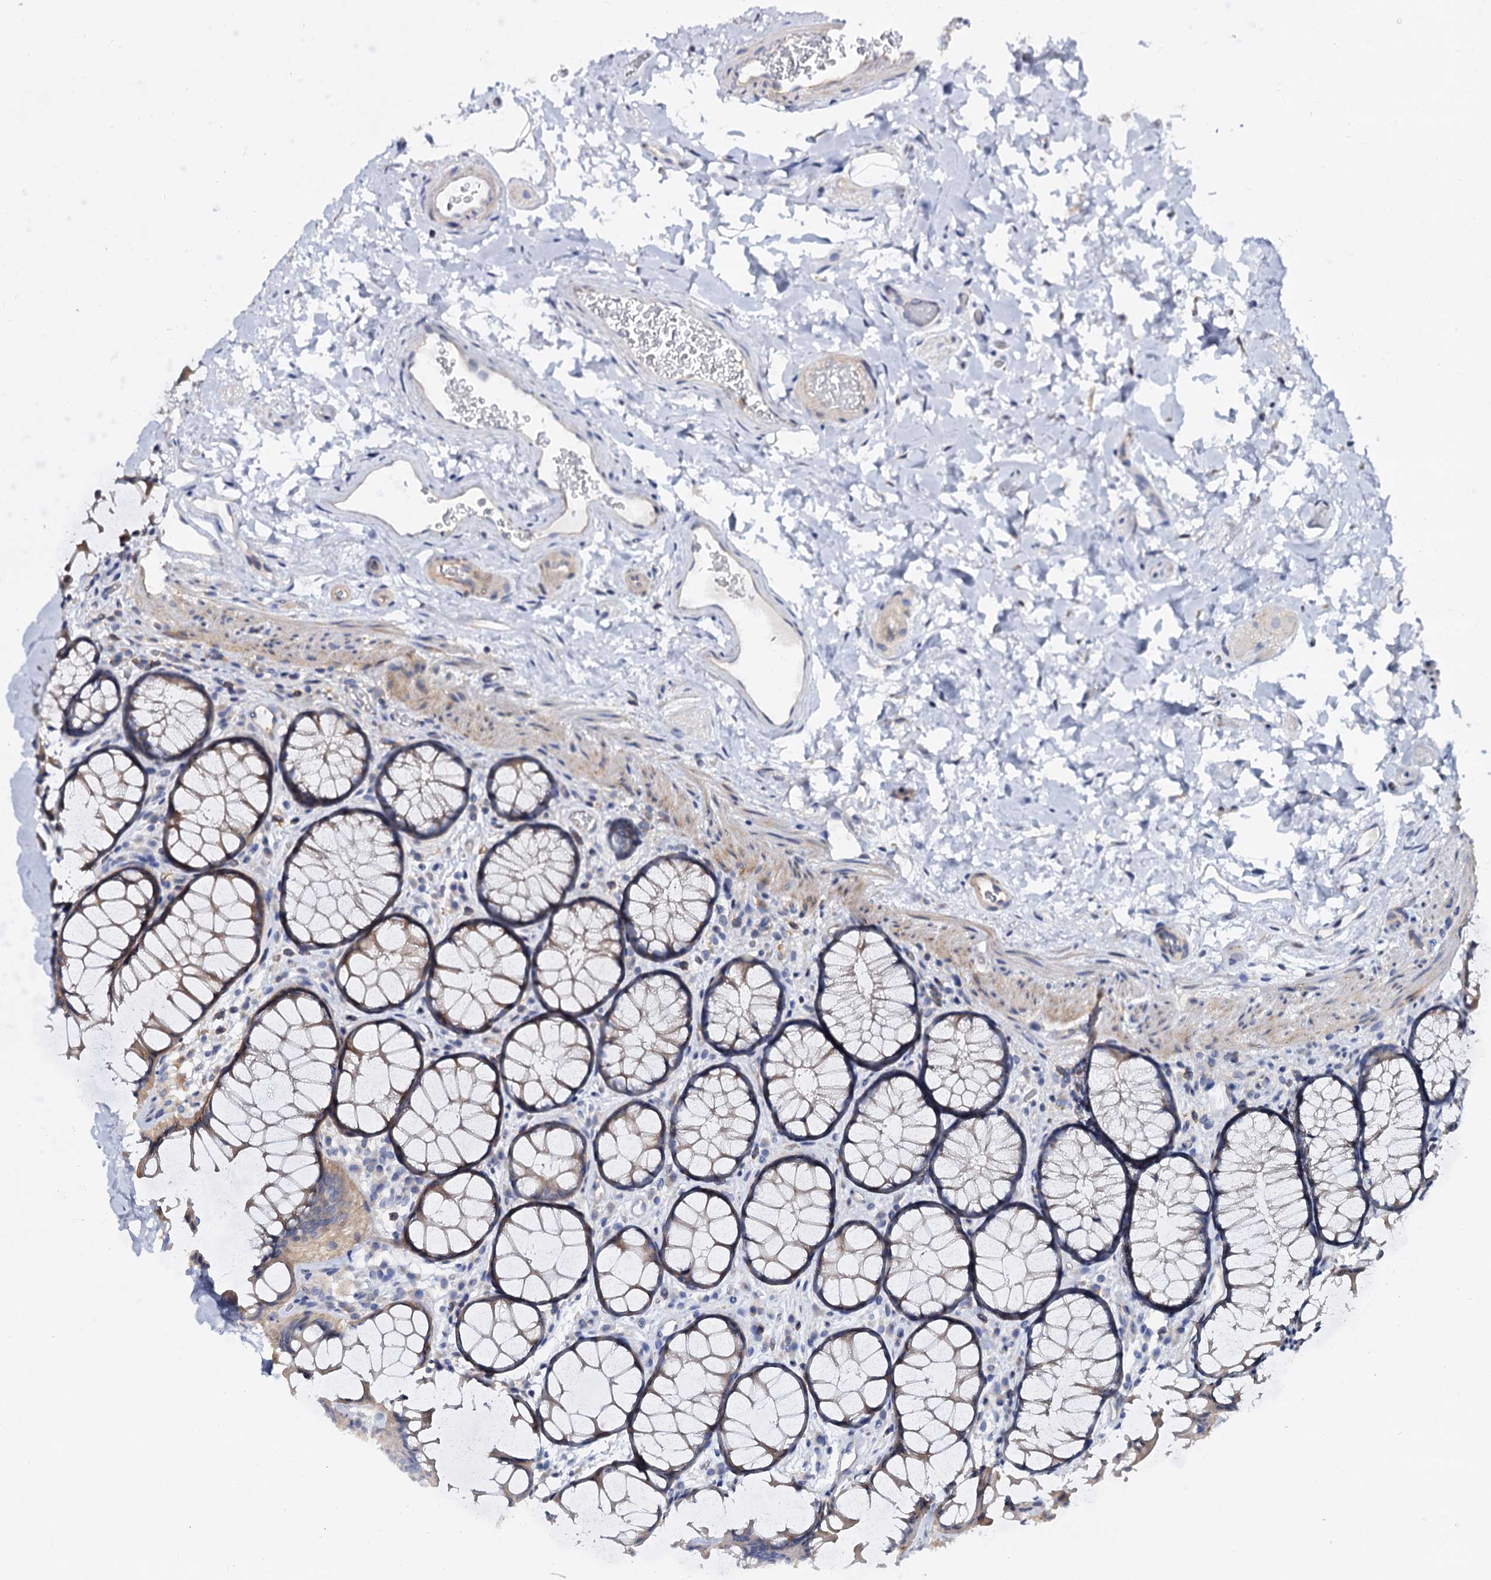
{"staining": {"intensity": "weak", "quantity": ">75%", "location": "cytoplasmic/membranous"}, "tissue": "colon", "cell_type": "Endothelial cells", "image_type": "normal", "snomed": [{"axis": "morphology", "description": "Normal tissue, NOS"}, {"axis": "topography", "description": "Colon"}], "caption": "This image exhibits unremarkable colon stained with immunohistochemistry (IHC) to label a protein in brown. The cytoplasmic/membranous of endothelial cells show weak positivity for the protein. Nuclei are counter-stained blue.", "gene": "ANKRD13A", "patient": {"sex": "female", "age": 82}}